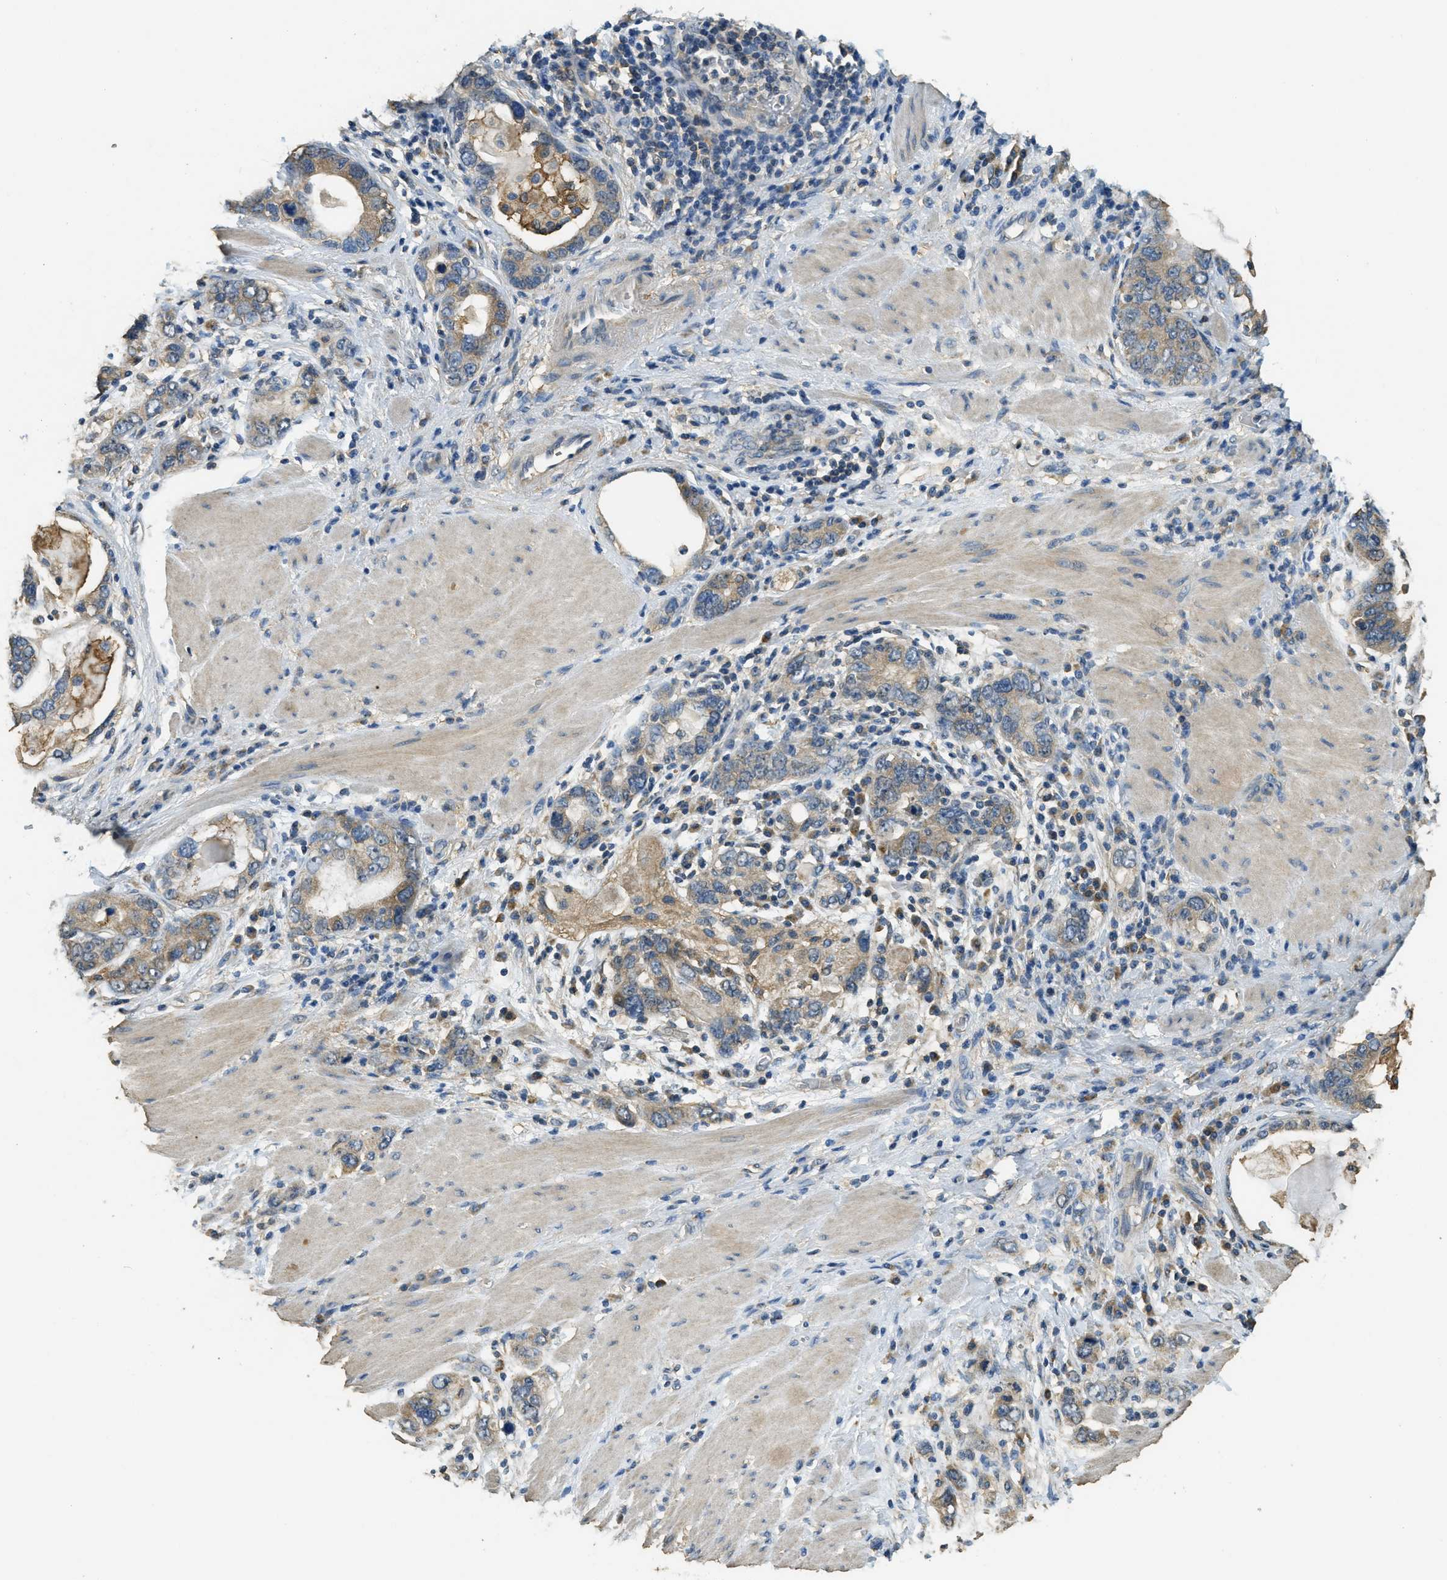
{"staining": {"intensity": "moderate", "quantity": "25%-75%", "location": "cytoplasmic/membranous"}, "tissue": "stomach cancer", "cell_type": "Tumor cells", "image_type": "cancer", "snomed": [{"axis": "morphology", "description": "Adenocarcinoma, NOS"}, {"axis": "topography", "description": "Stomach, lower"}], "caption": "DAB (3,3'-diaminobenzidine) immunohistochemical staining of stomach adenocarcinoma exhibits moderate cytoplasmic/membranous protein expression in approximately 25%-75% of tumor cells. (DAB IHC, brown staining for protein, blue staining for nuclei).", "gene": "CD276", "patient": {"sex": "female", "age": 93}}